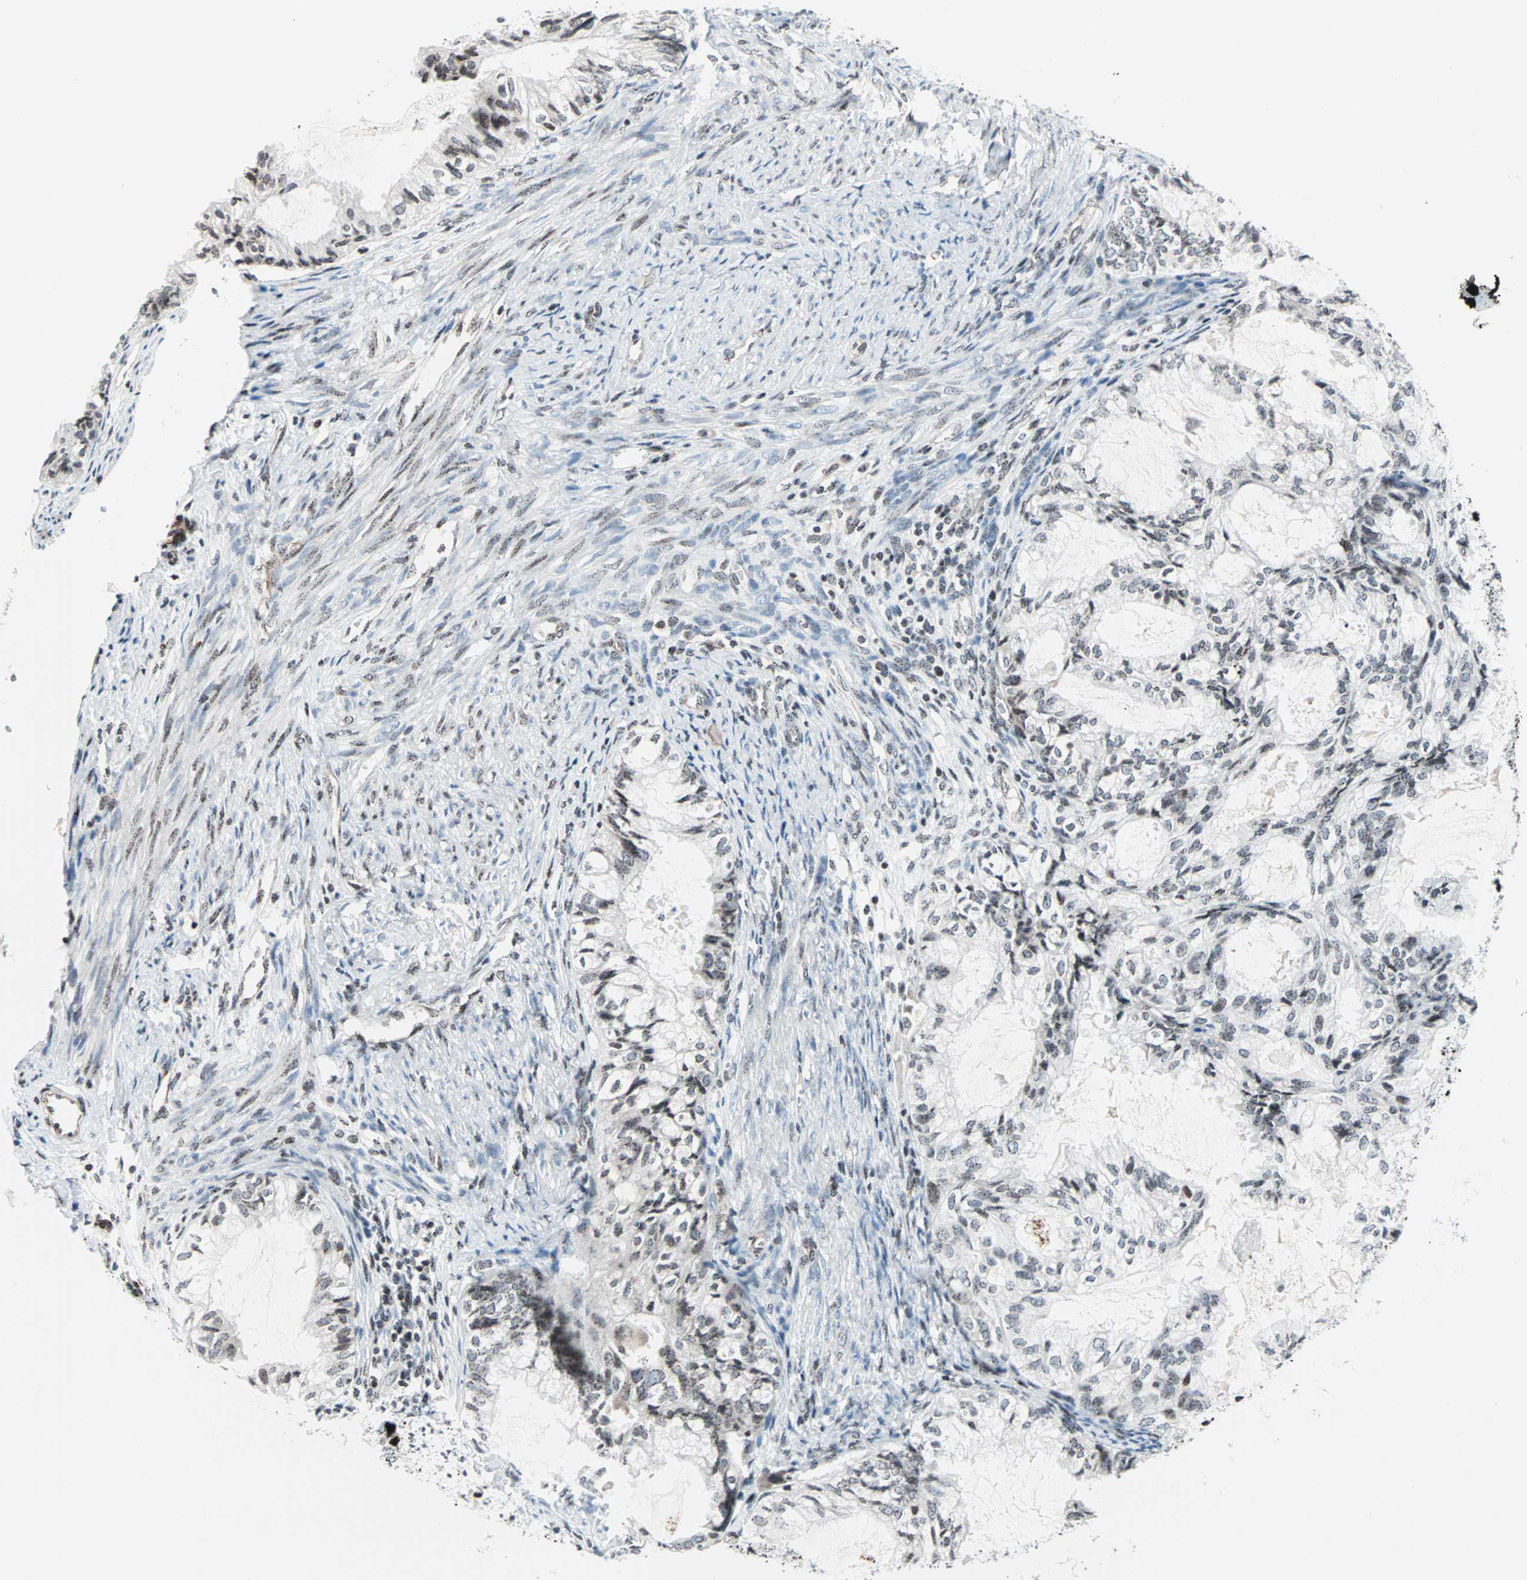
{"staining": {"intensity": "weak", "quantity": "25%-75%", "location": "nuclear"}, "tissue": "cervical cancer", "cell_type": "Tumor cells", "image_type": "cancer", "snomed": [{"axis": "morphology", "description": "Normal tissue, NOS"}, {"axis": "morphology", "description": "Adenocarcinoma, NOS"}, {"axis": "topography", "description": "Cervix"}, {"axis": "topography", "description": "Endometrium"}], "caption": "Immunohistochemistry (IHC) (DAB (3,3'-diaminobenzidine)) staining of human cervical cancer (adenocarcinoma) reveals weak nuclear protein expression in approximately 25%-75% of tumor cells. (IHC, brightfield microscopy, high magnification).", "gene": "CENPA", "patient": {"sex": "female", "age": 86}}